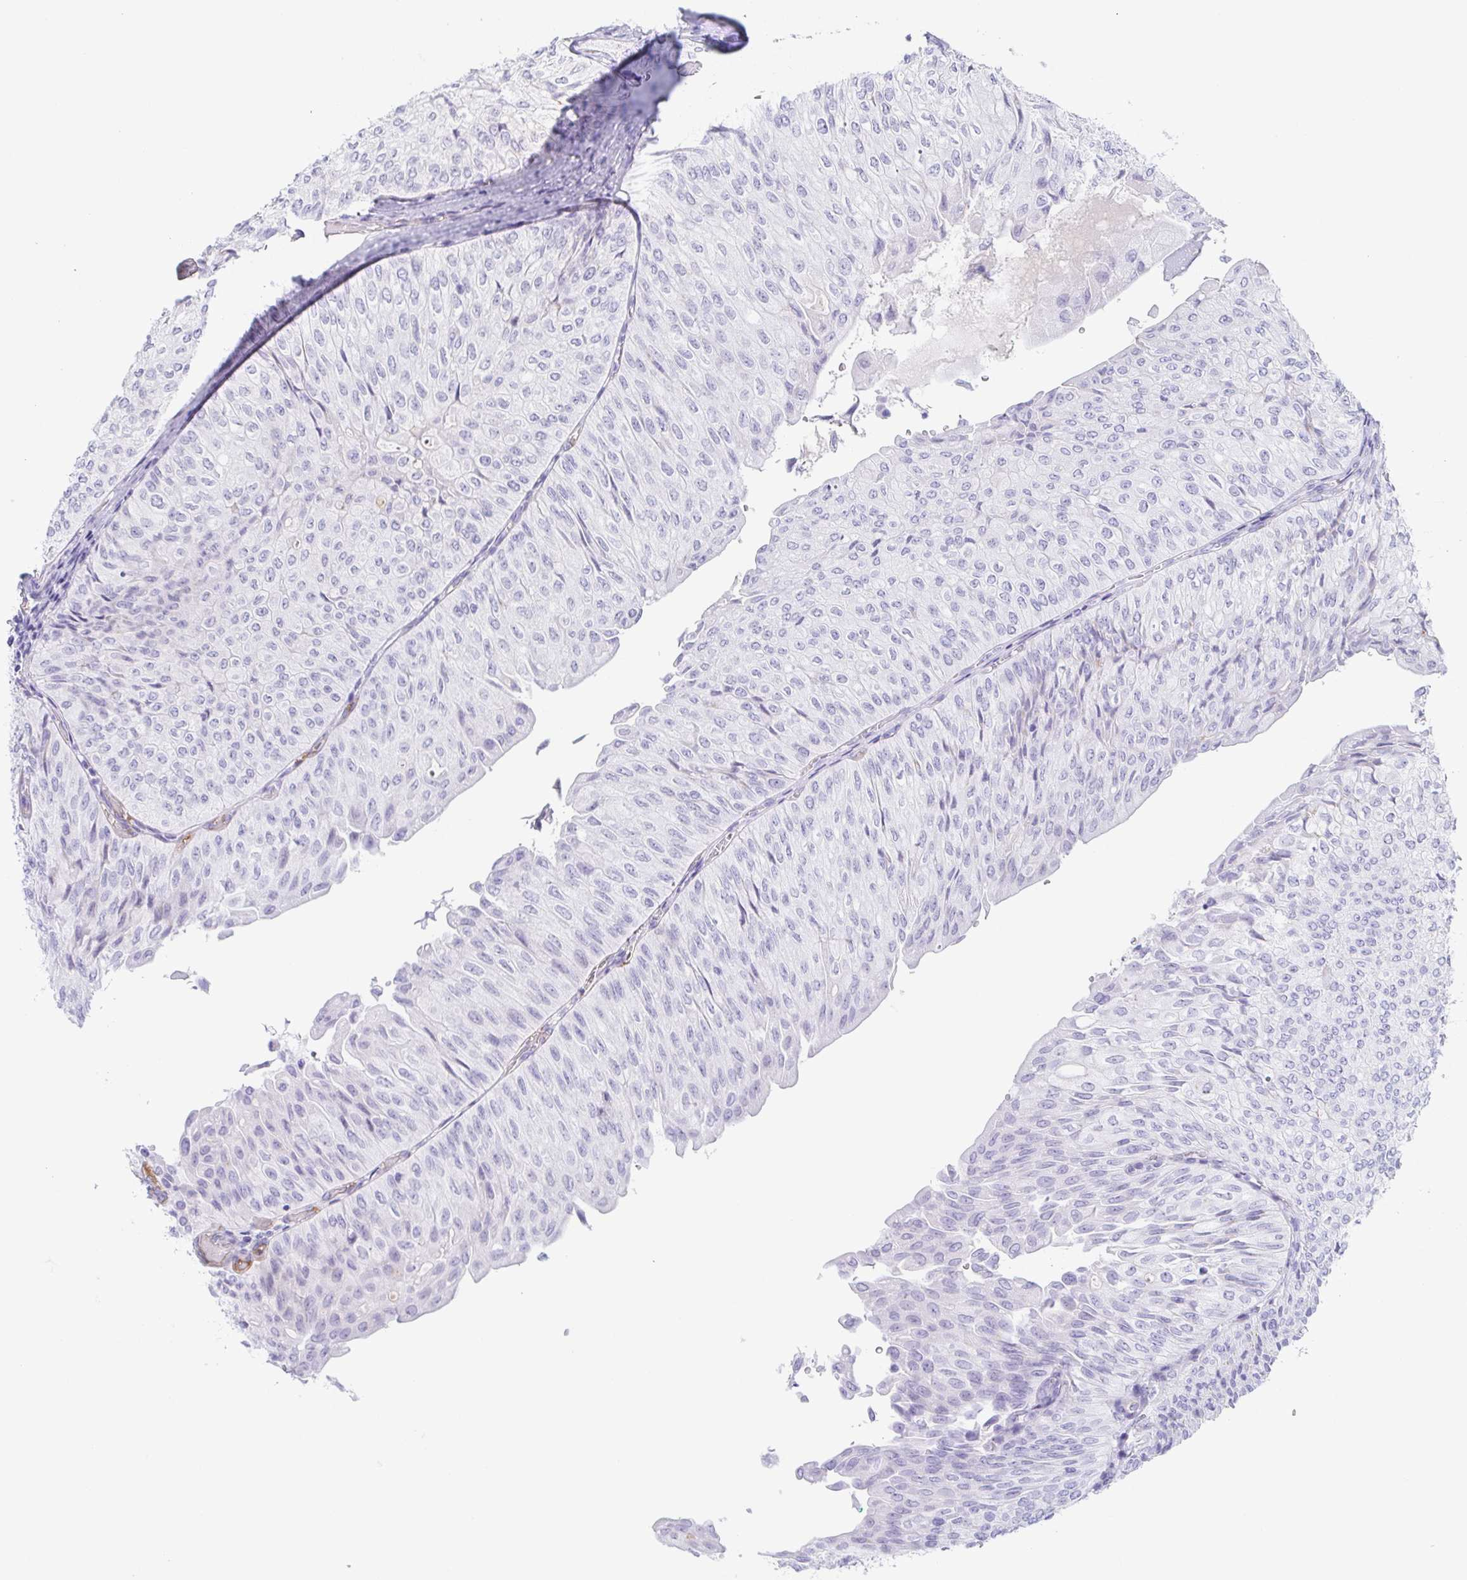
{"staining": {"intensity": "negative", "quantity": "none", "location": "none"}, "tissue": "urothelial cancer", "cell_type": "Tumor cells", "image_type": "cancer", "snomed": [{"axis": "morphology", "description": "Urothelial carcinoma, NOS"}, {"axis": "topography", "description": "Urinary bladder"}], "caption": "There is no significant expression in tumor cells of transitional cell carcinoma.", "gene": "LDLRAD1", "patient": {"sex": "male", "age": 62}}